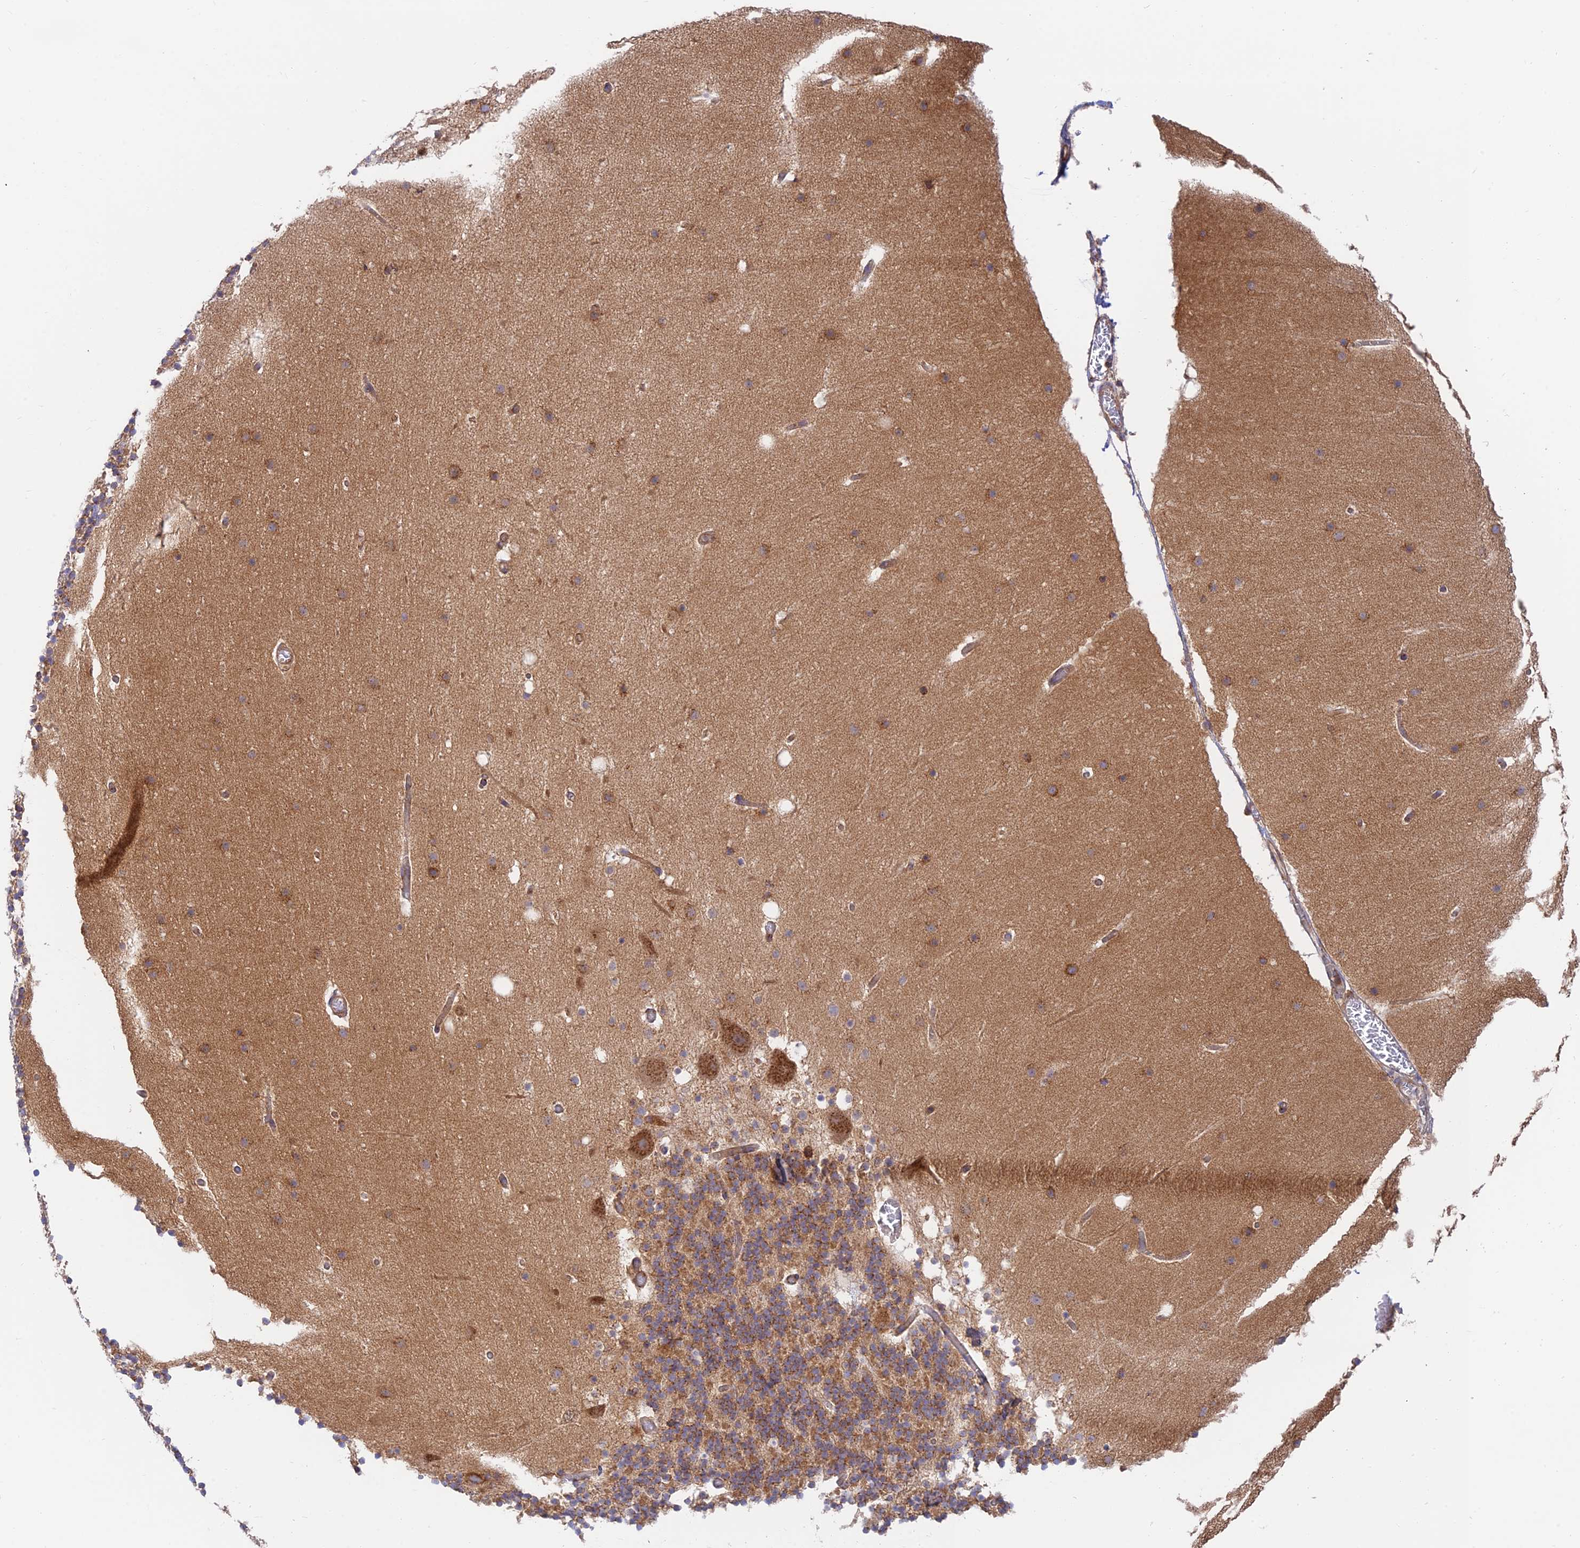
{"staining": {"intensity": "moderate", "quantity": ">75%", "location": "cytoplasmic/membranous"}, "tissue": "cerebellum", "cell_type": "Cells in granular layer", "image_type": "normal", "snomed": [{"axis": "morphology", "description": "Normal tissue, NOS"}, {"axis": "topography", "description": "Cerebellum"}], "caption": "Protein analysis of normal cerebellum exhibits moderate cytoplasmic/membranous staining in approximately >75% of cells in granular layer. (Stains: DAB in brown, nuclei in blue, Microscopy: brightfield microscopy at high magnification).", "gene": "GOLGA3", "patient": {"sex": "male", "age": 57}}